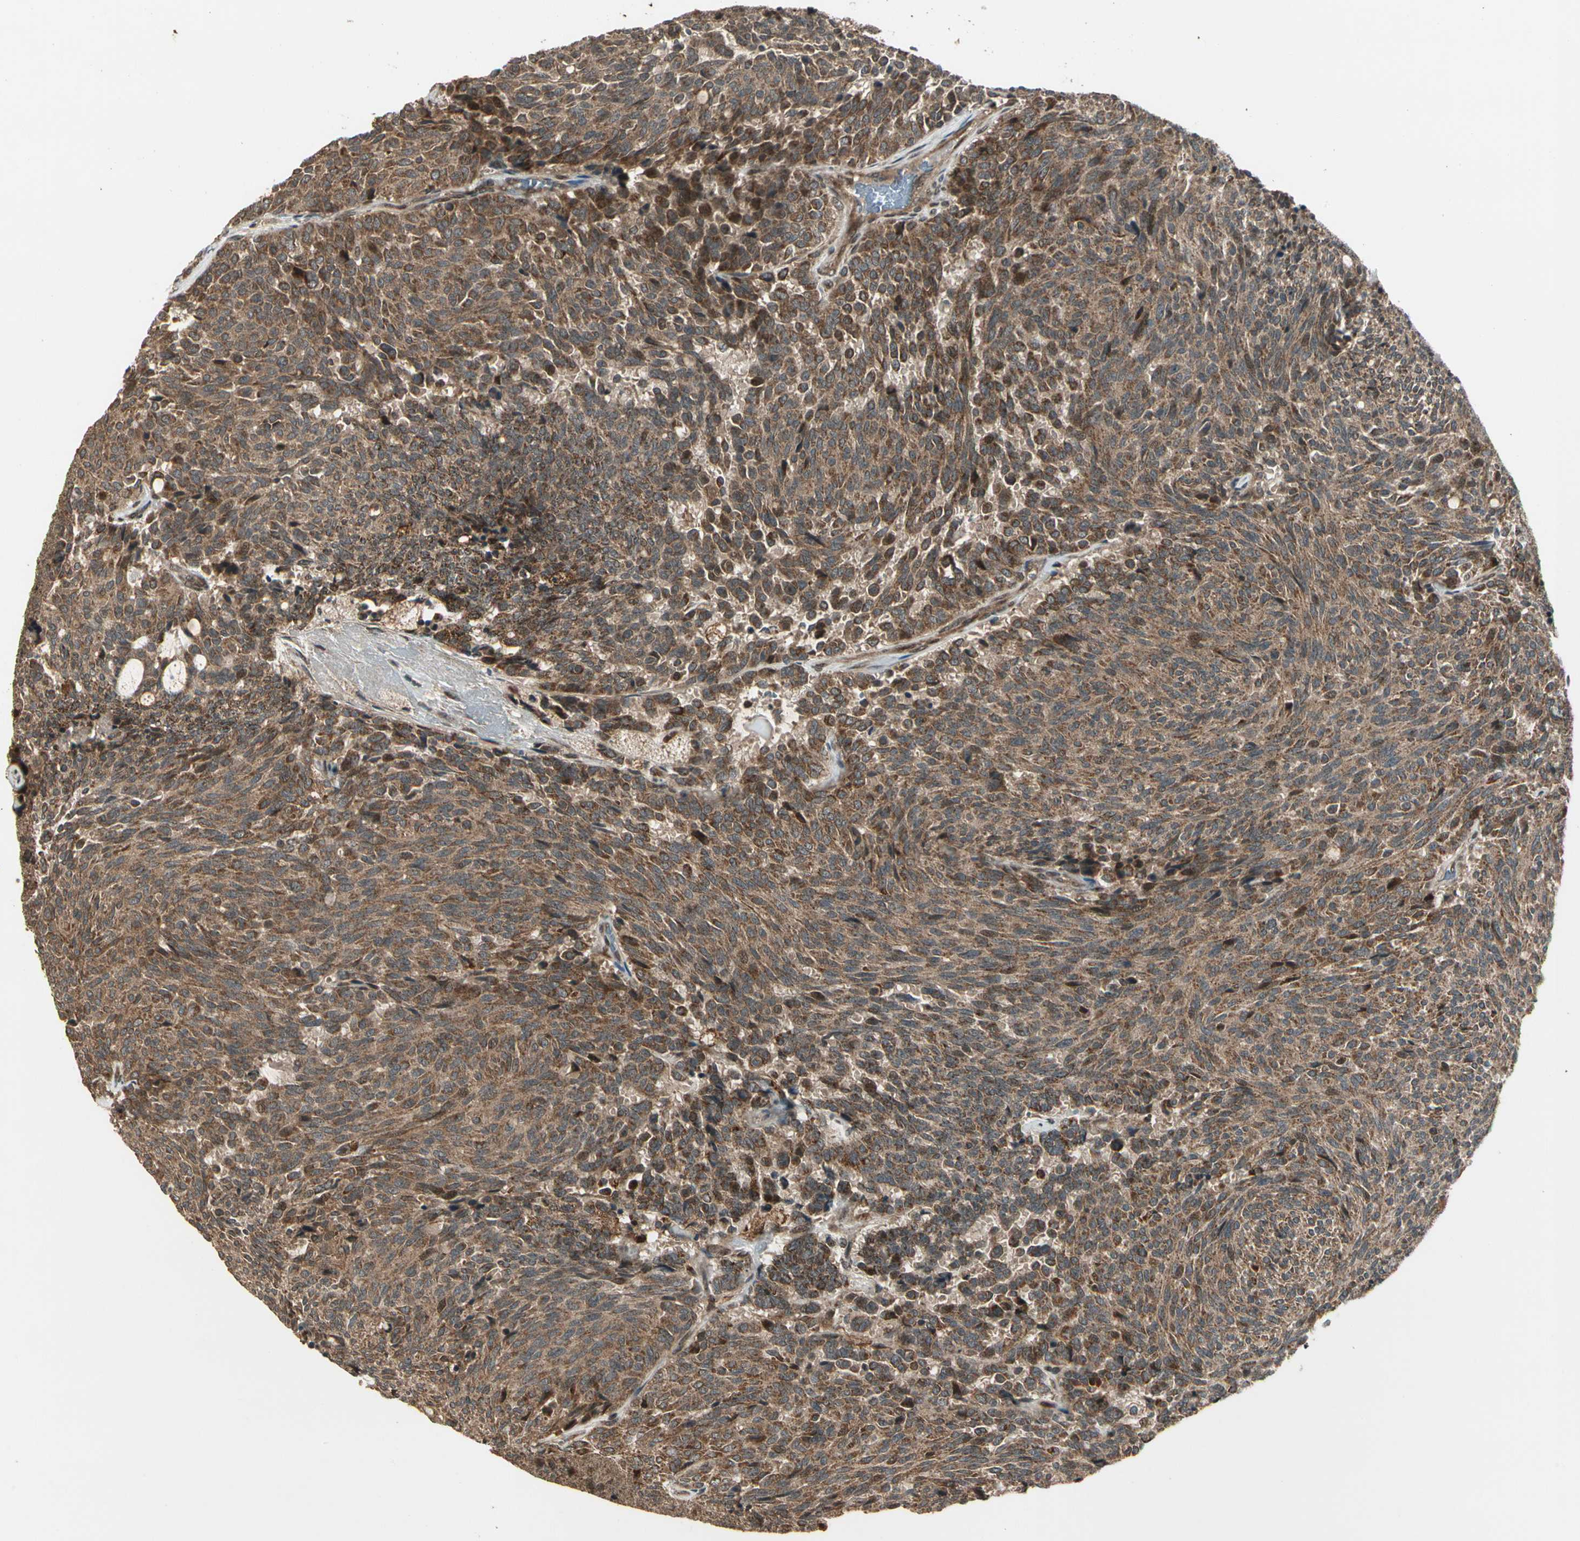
{"staining": {"intensity": "moderate", "quantity": ">75%", "location": "cytoplasmic/membranous"}, "tissue": "carcinoid", "cell_type": "Tumor cells", "image_type": "cancer", "snomed": [{"axis": "morphology", "description": "Carcinoid, malignant, NOS"}, {"axis": "topography", "description": "Pancreas"}], "caption": "There is medium levels of moderate cytoplasmic/membranous positivity in tumor cells of carcinoid (malignant), as demonstrated by immunohistochemical staining (brown color).", "gene": "GLUL", "patient": {"sex": "female", "age": 54}}